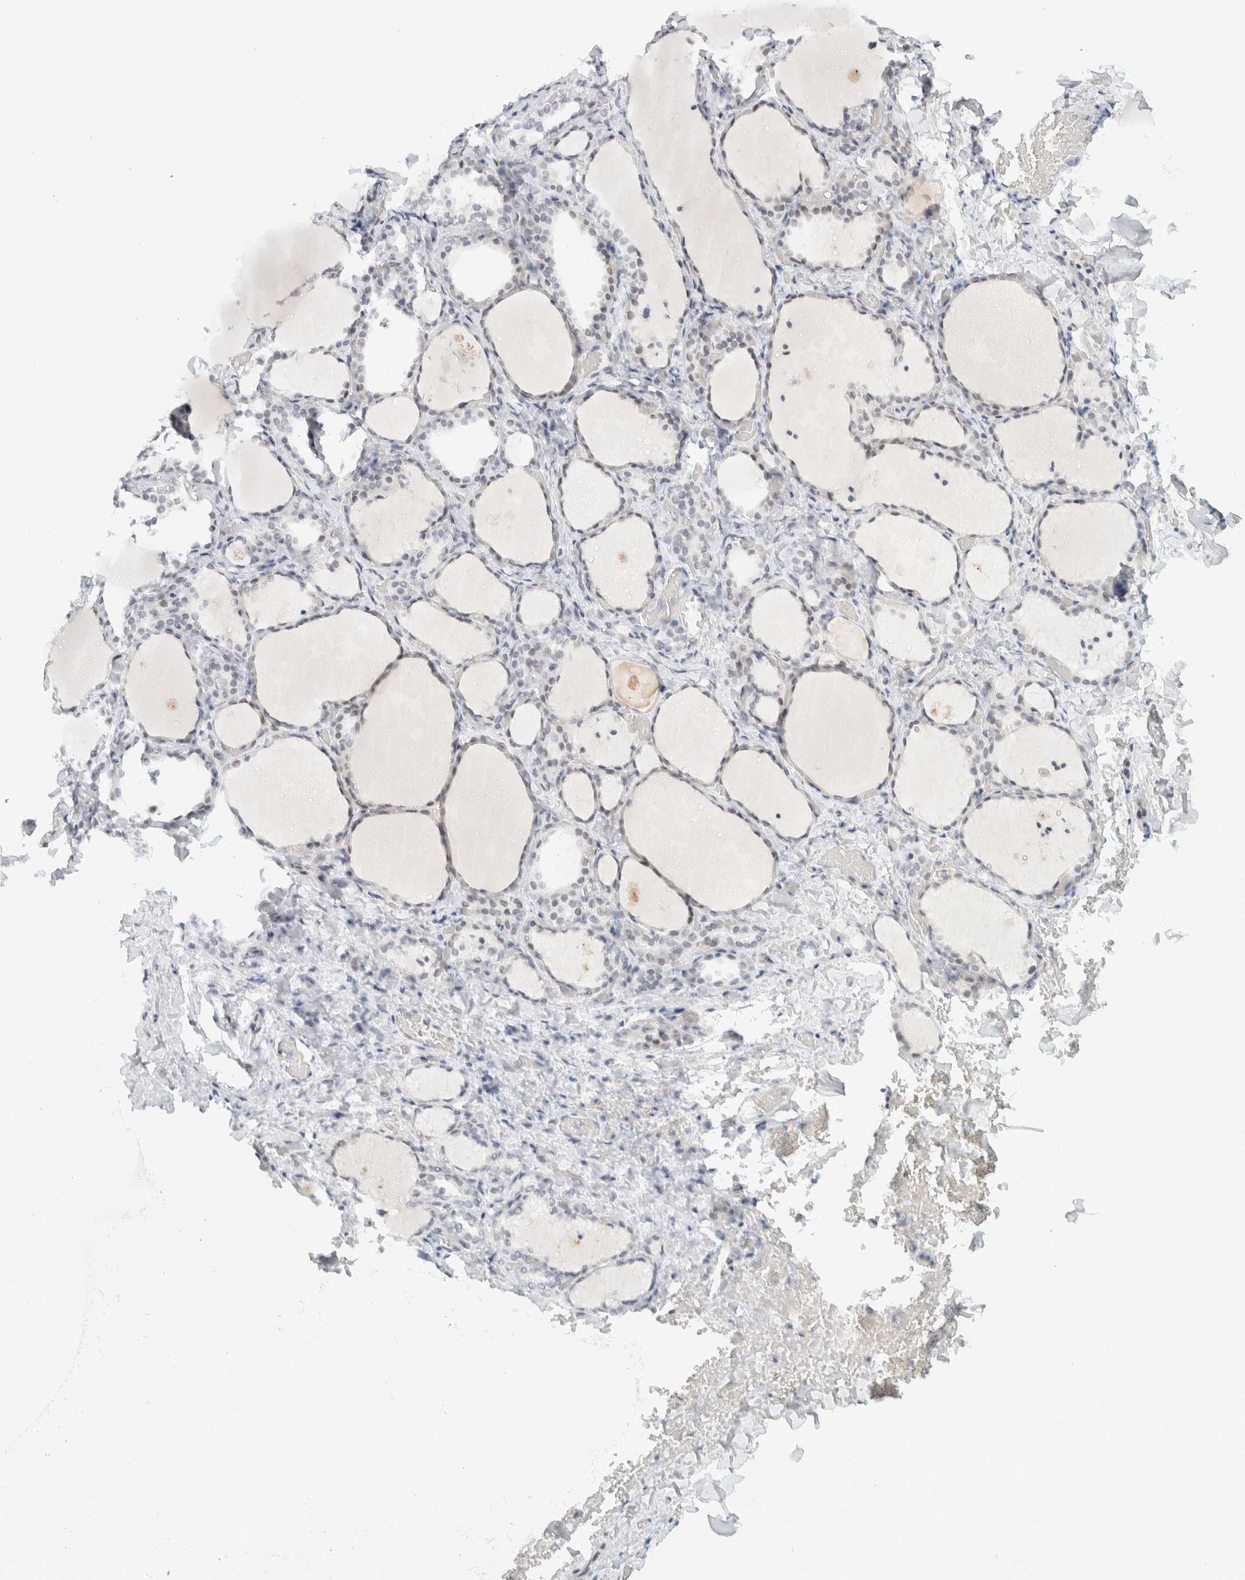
{"staining": {"intensity": "weak", "quantity": "<25%", "location": "nuclear"}, "tissue": "thyroid gland", "cell_type": "Glandular cells", "image_type": "normal", "snomed": [{"axis": "morphology", "description": "Normal tissue, NOS"}, {"axis": "morphology", "description": "Papillary adenocarcinoma, NOS"}, {"axis": "topography", "description": "Thyroid gland"}], "caption": "This is an immunohistochemistry image of benign human thyroid gland. There is no expression in glandular cells.", "gene": "CDH17", "patient": {"sex": "female", "age": 30}}